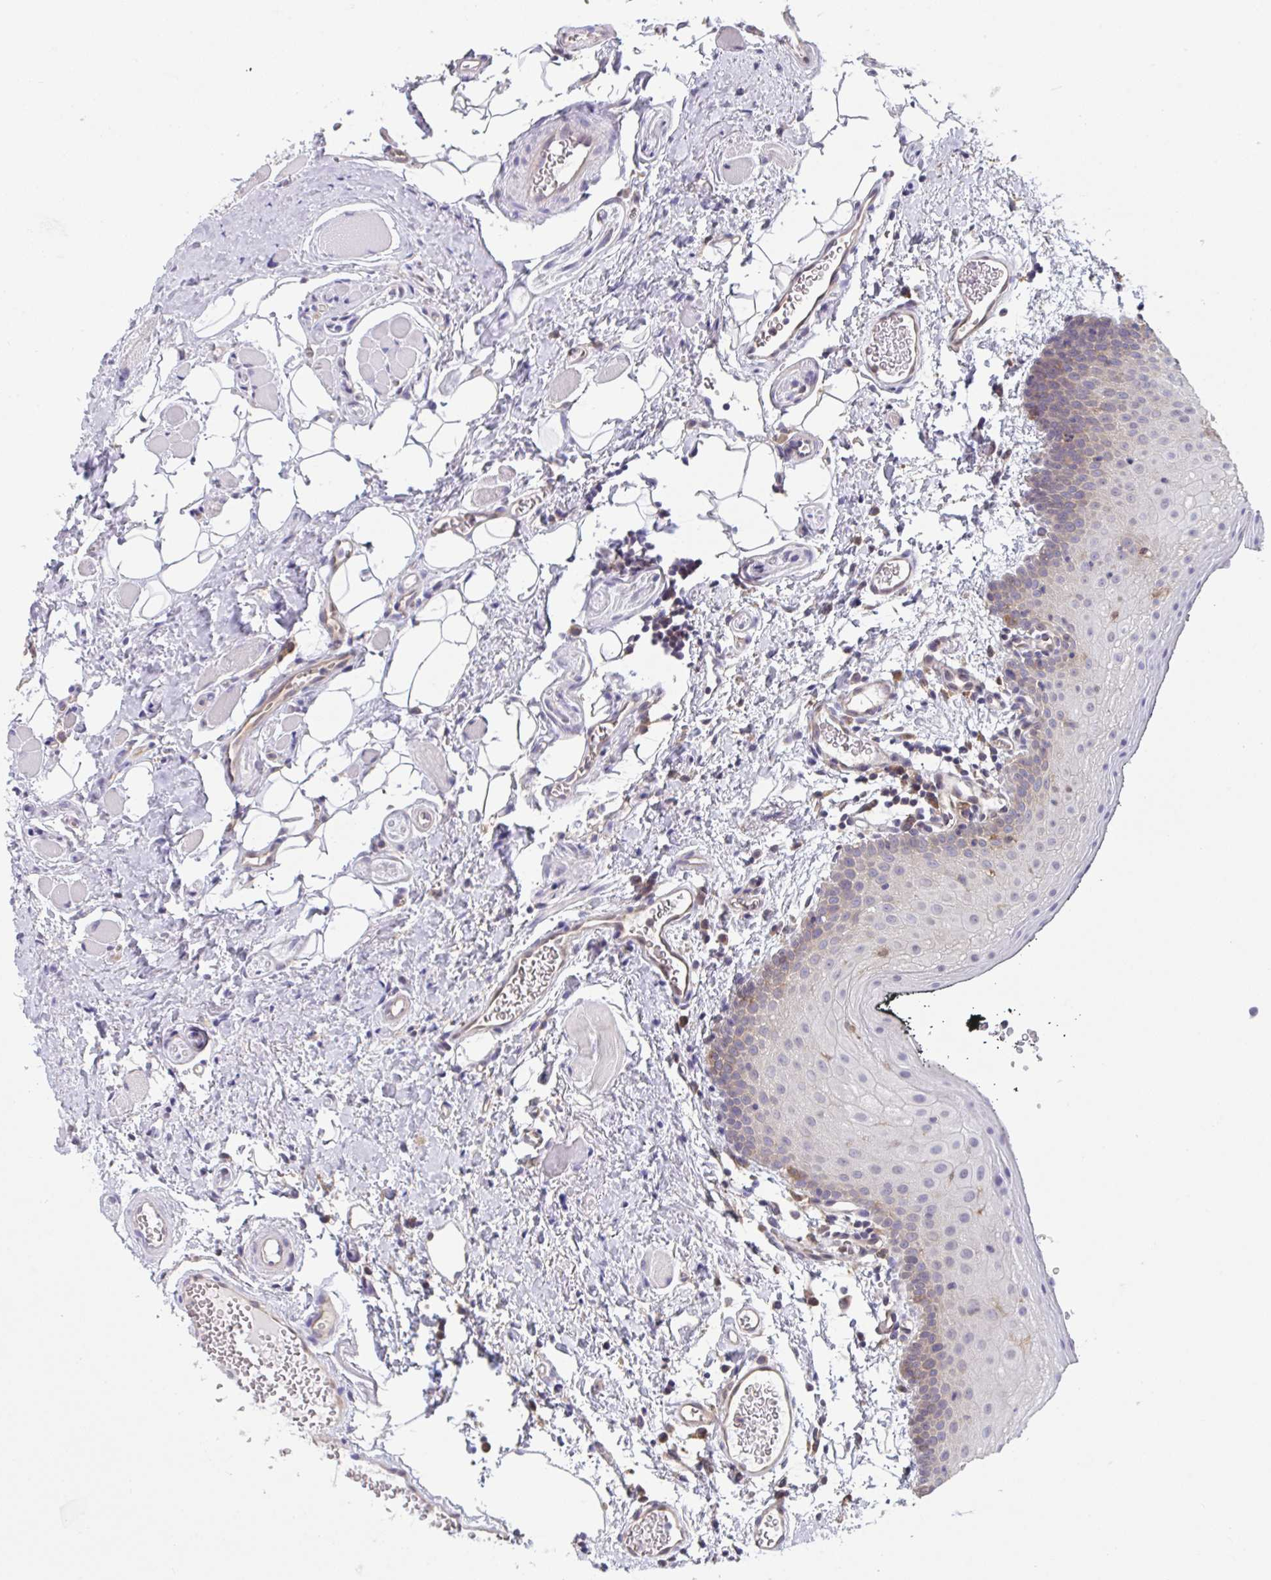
{"staining": {"intensity": "weak", "quantity": "25%-75%", "location": "cytoplasmic/membranous"}, "tissue": "oral mucosa", "cell_type": "Squamous epithelial cells", "image_type": "normal", "snomed": [{"axis": "morphology", "description": "Normal tissue, NOS"}, {"axis": "morphology", "description": "Squamous cell carcinoma, NOS"}, {"axis": "topography", "description": "Oral tissue"}, {"axis": "topography", "description": "Head-Neck"}], "caption": "A photomicrograph of human oral mucosa stained for a protein shows weak cytoplasmic/membranous brown staining in squamous epithelial cells.", "gene": "ALDH16A1", "patient": {"sex": "male", "age": 58}}